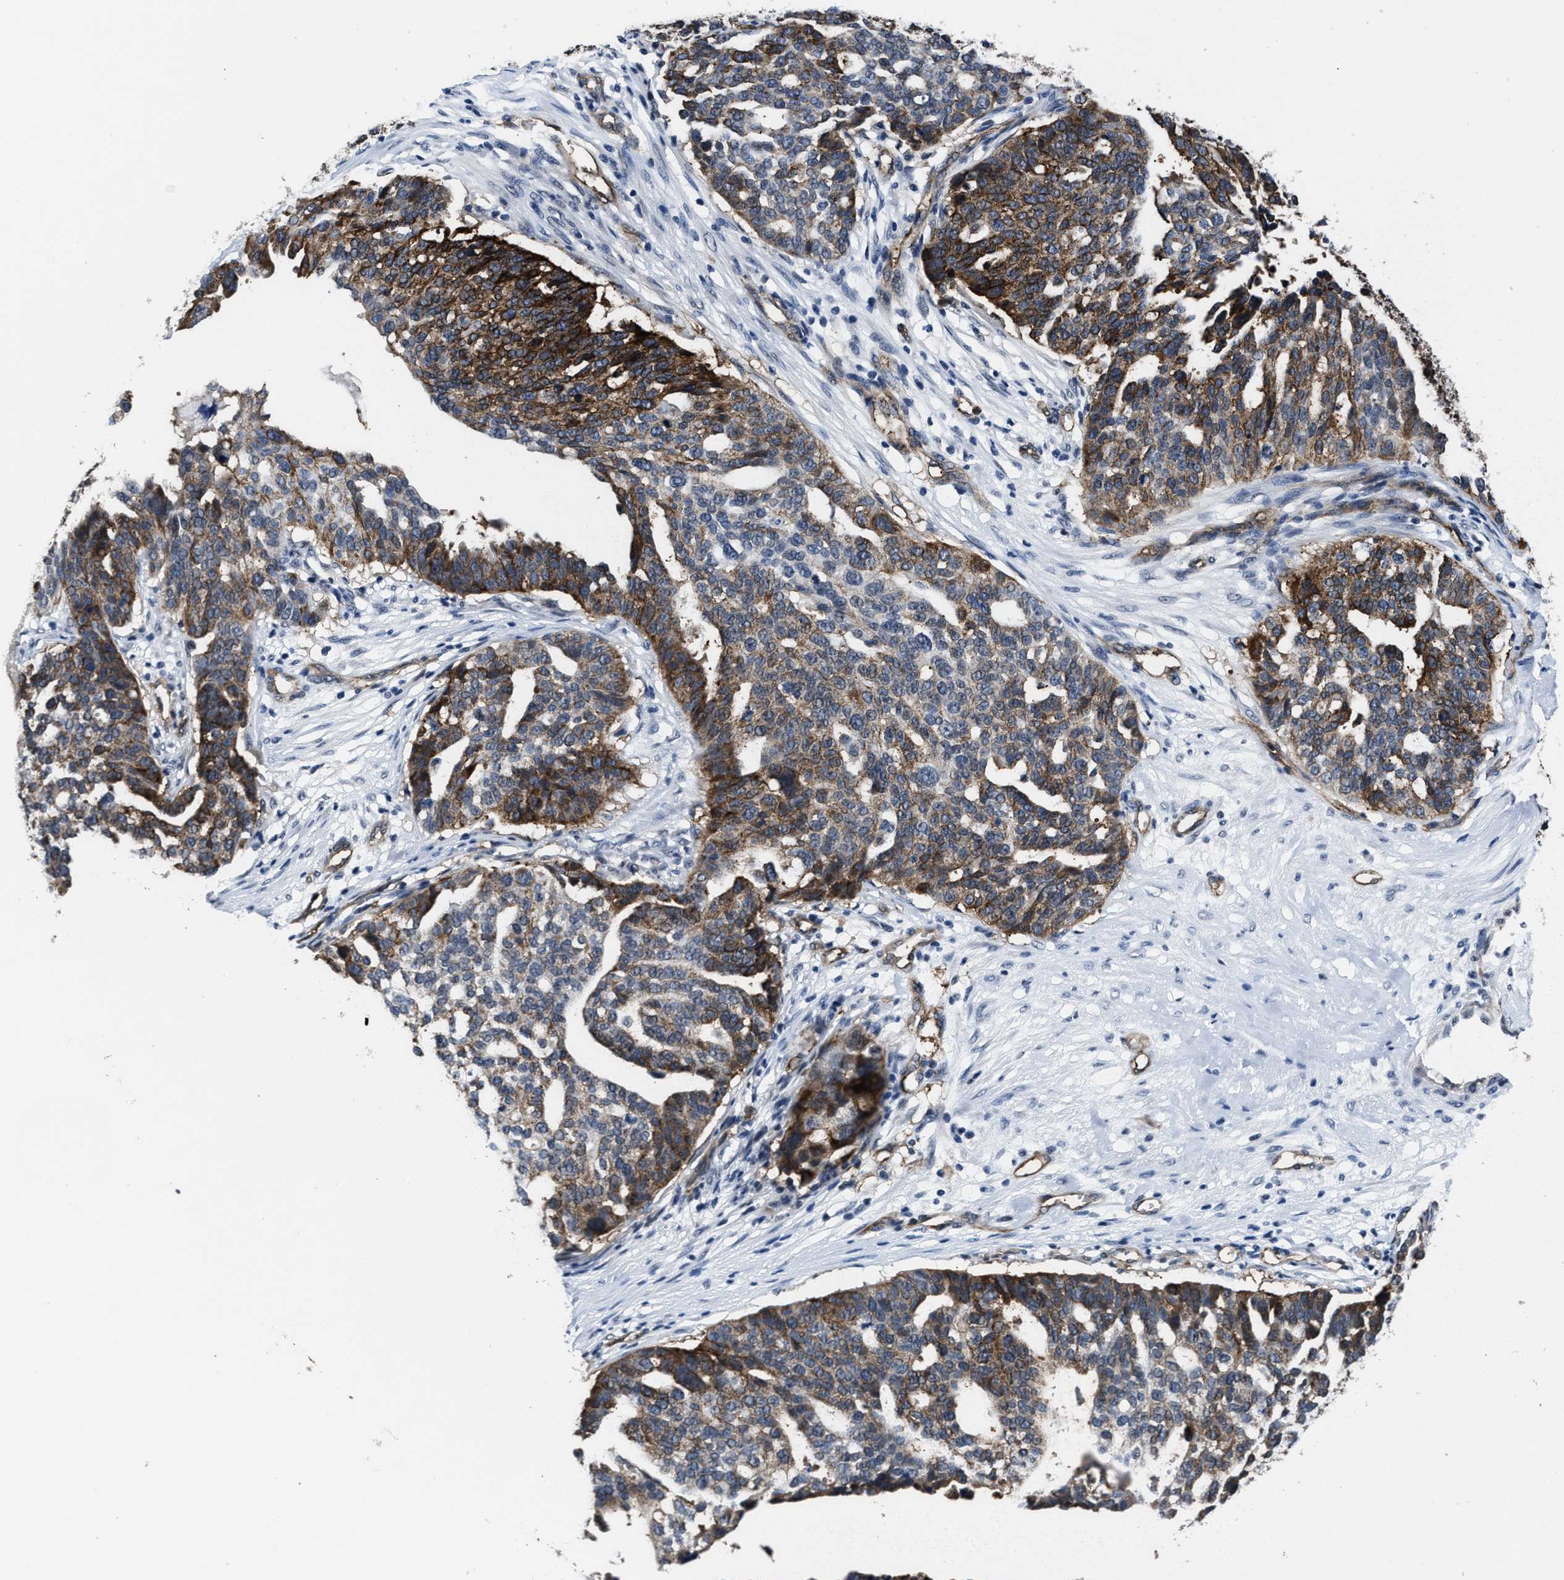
{"staining": {"intensity": "moderate", "quantity": ">75%", "location": "cytoplasmic/membranous"}, "tissue": "ovarian cancer", "cell_type": "Tumor cells", "image_type": "cancer", "snomed": [{"axis": "morphology", "description": "Cystadenocarcinoma, serous, NOS"}, {"axis": "topography", "description": "Ovary"}], "caption": "Ovarian serous cystadenocarcinoma stained with a brown dye reveals moderate cytoplasmic/membranous positive expression in approximately >75% of tumor cells.", "gene": "MARCKSL1", "patient": {"sex": "female", "age": 59}}